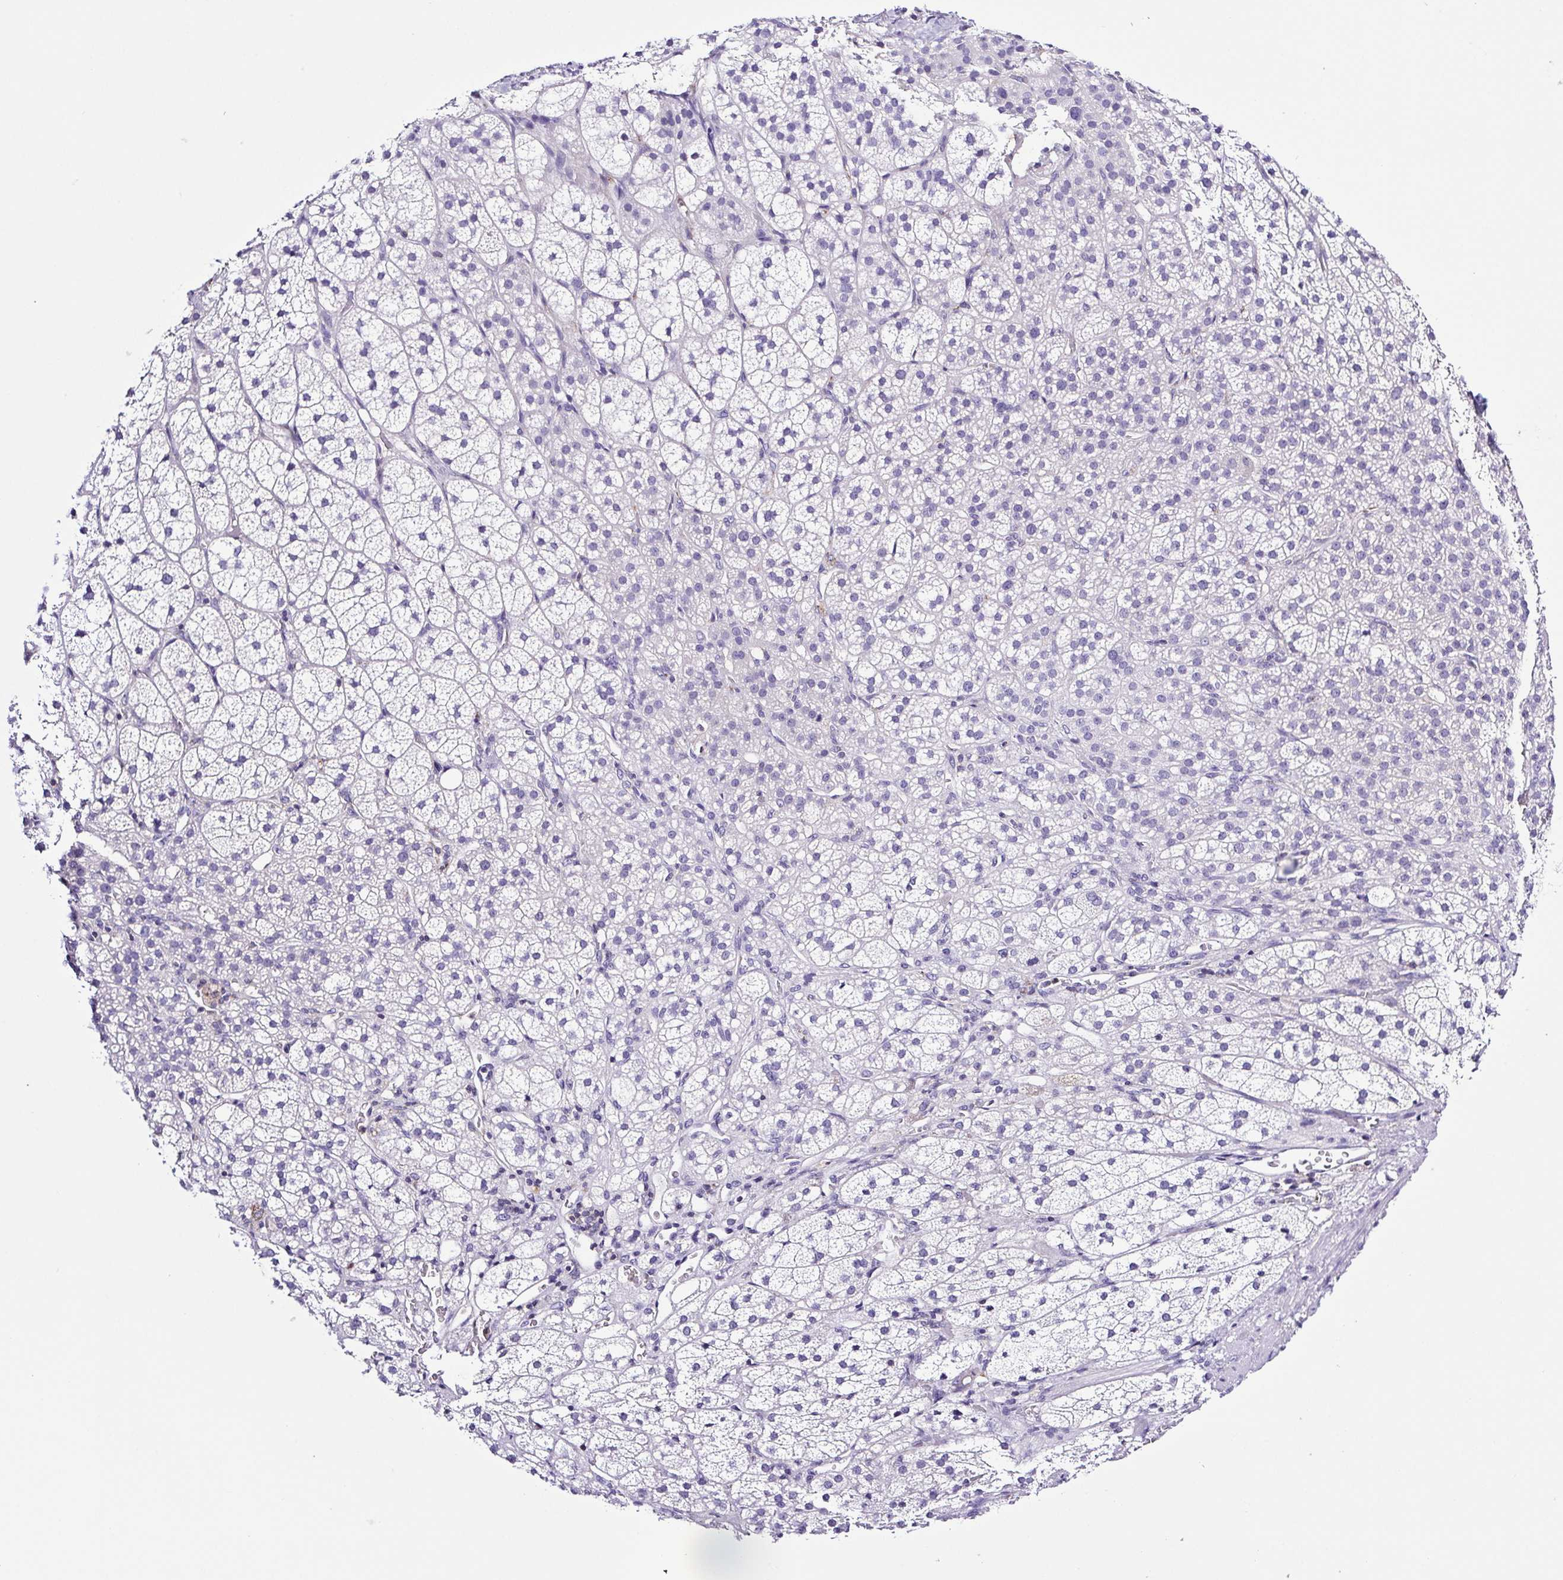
{"staining": {"intensity": "negative", "quantity": "none", "location": "none"}, "tissue": "adrenal gland", "cell_type": "Glandular cells", "image_type": "normal", "snomed": [{"axis": "morphology", "description": "Normal tissue, NOS"}, {"axis": "topography", "description": "Adrenal gland"}], "caption": "IHC image of unremarkable human adrenal gland stained for a protein (brown), which displays no expression in glandular cells.", "gene": "SYNPR", "patient": {"sex": "female", "age": 60}}